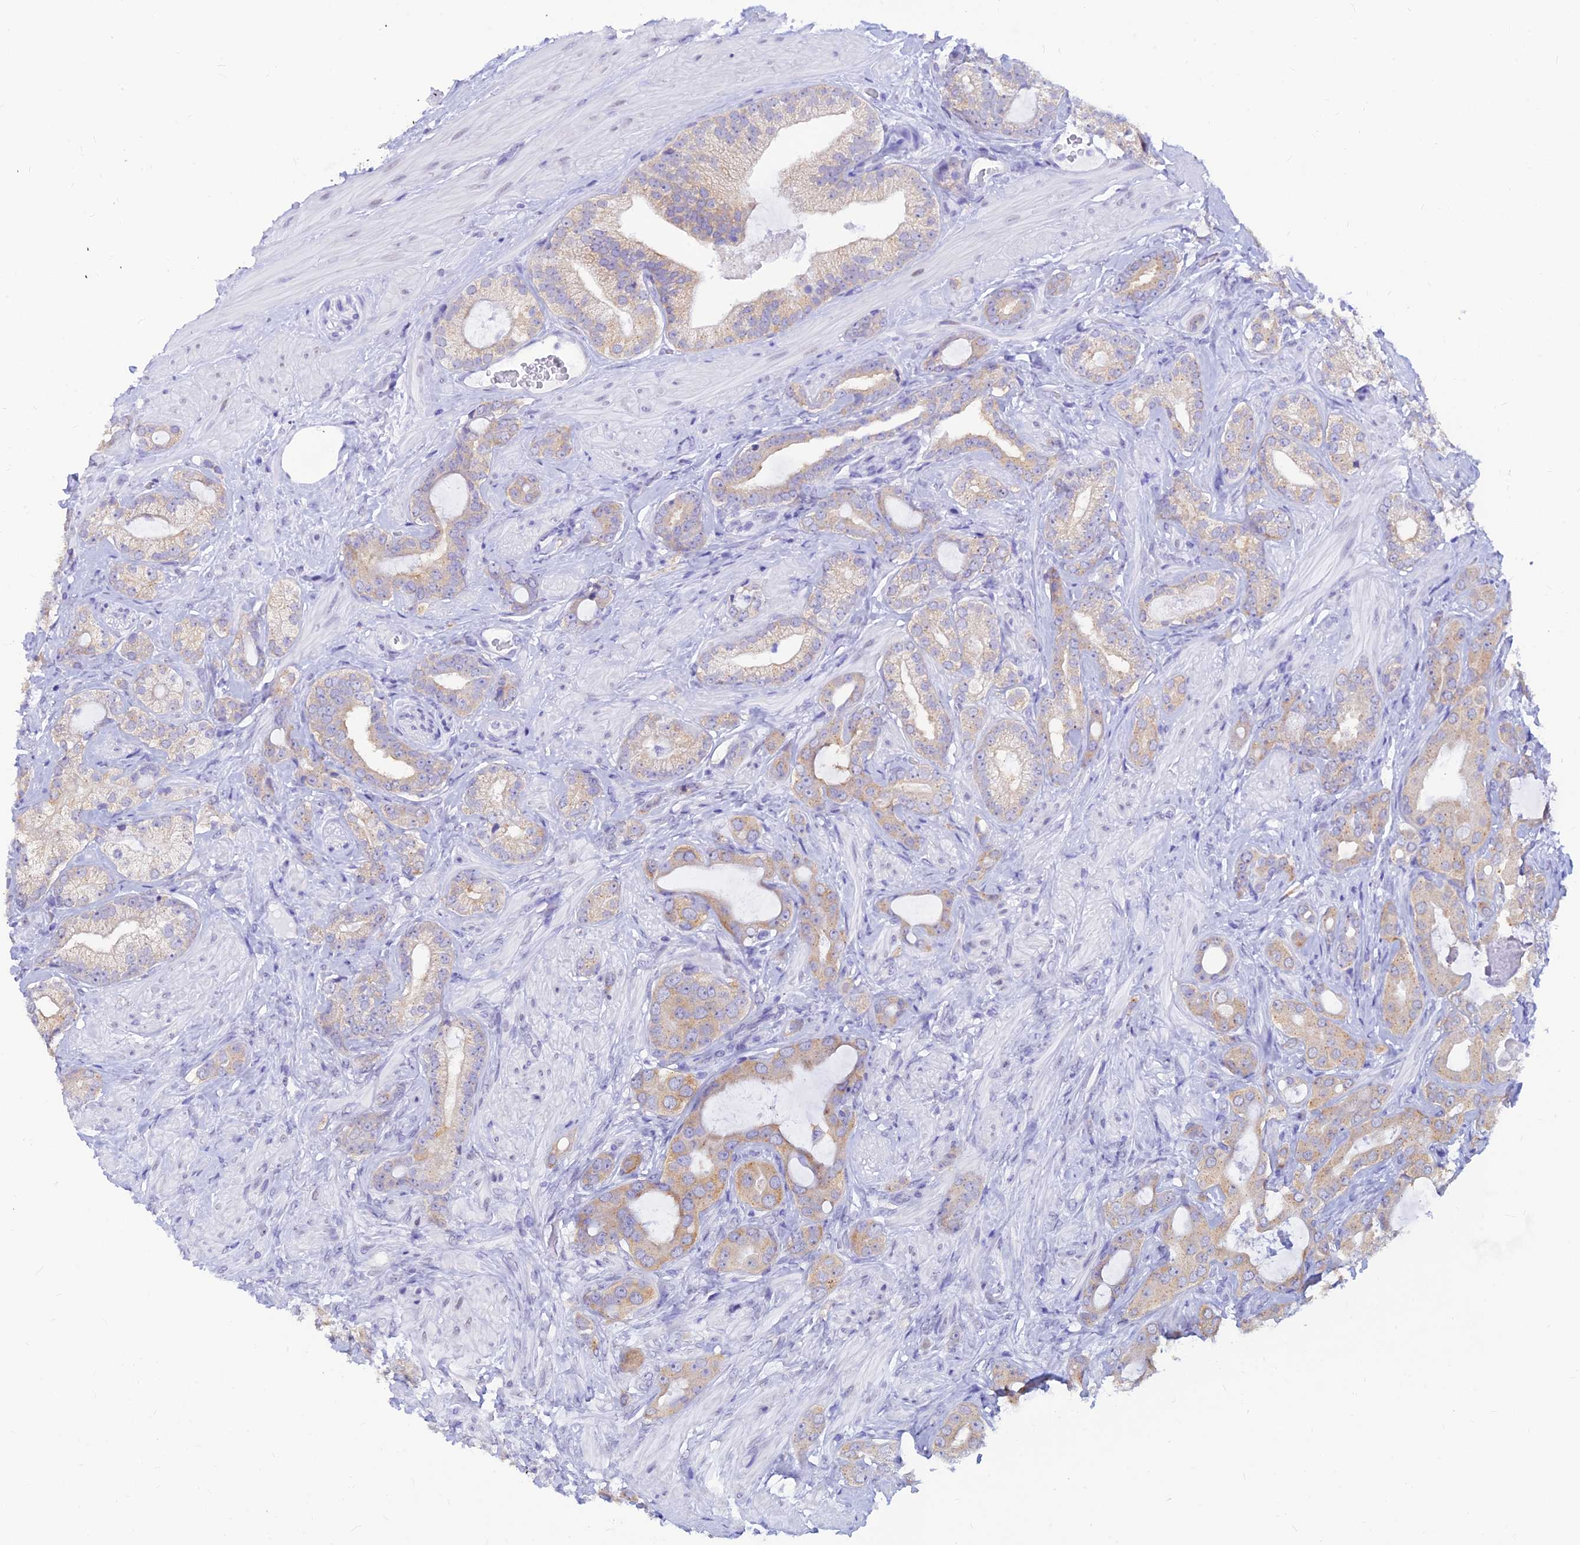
{"staining": {"intensity": "weak", "quantity": "25%-75%", "location": "cytoplasmic/membranous"}, "tissue": "prostate cancer", "cell_type": "Tumor cells", "image_type": "cancer", "snomed": [{"axis": "morphology", "description": "Adenocarcinoma, Low grade"}, {"axis": "topography", "description": "Prostate"}], "caption": "Immunohistochemistry (IHC) (DAB (3,3'-diaminobenzidine)) staining of prostate cancer (low-grade adenocarcinoma) demonstrates weak cytoplasmic/membranous protein expression in about 25%-75% of tumor cells.", "gene": "INKA1", "patient": {"sex": "male", "age": 57}}